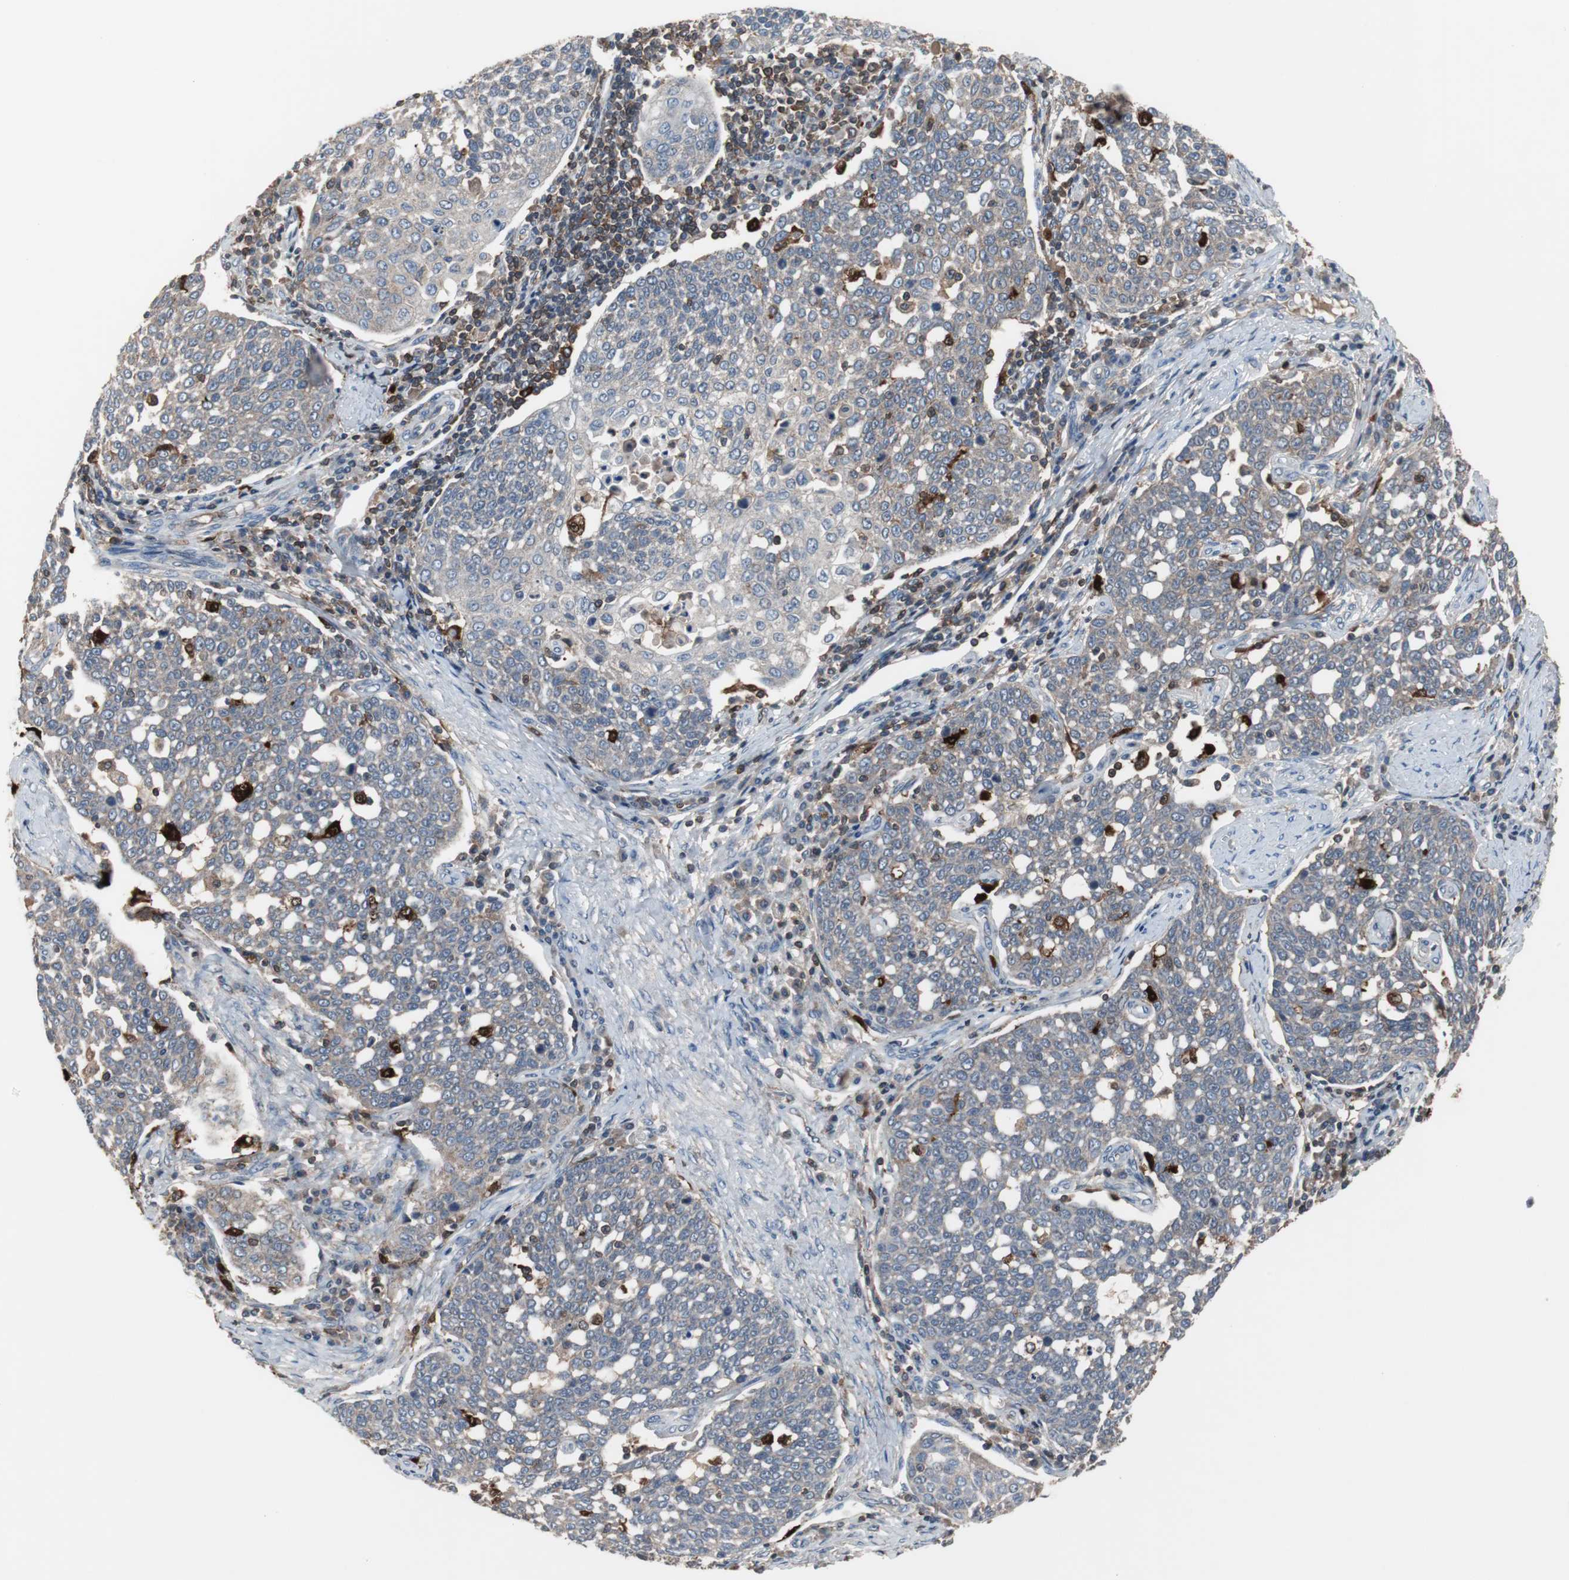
{"staining": {"intensity": "weak", "quantity": "25%-75%", "location": "cytoplasmic/membranous"}, "tissue": "cervical cancer", "cell_type": "Tumor cells", "image_type": "cancer", "snomed": [{"axis": "morphology", "description": "Squamous cell carcinoma, NOS"}, {"axis": "topography", "description": "Cervix"}], "caption": "Brown immunohistochemical staining in cervical cancer (squamous cell carcinoma) reveals weak cytoplasmic/membranous positivity in approximately 25%-75% of tumor cells.", "gene": "CALB2", "patient": {"sex": "female", "age": 34}}